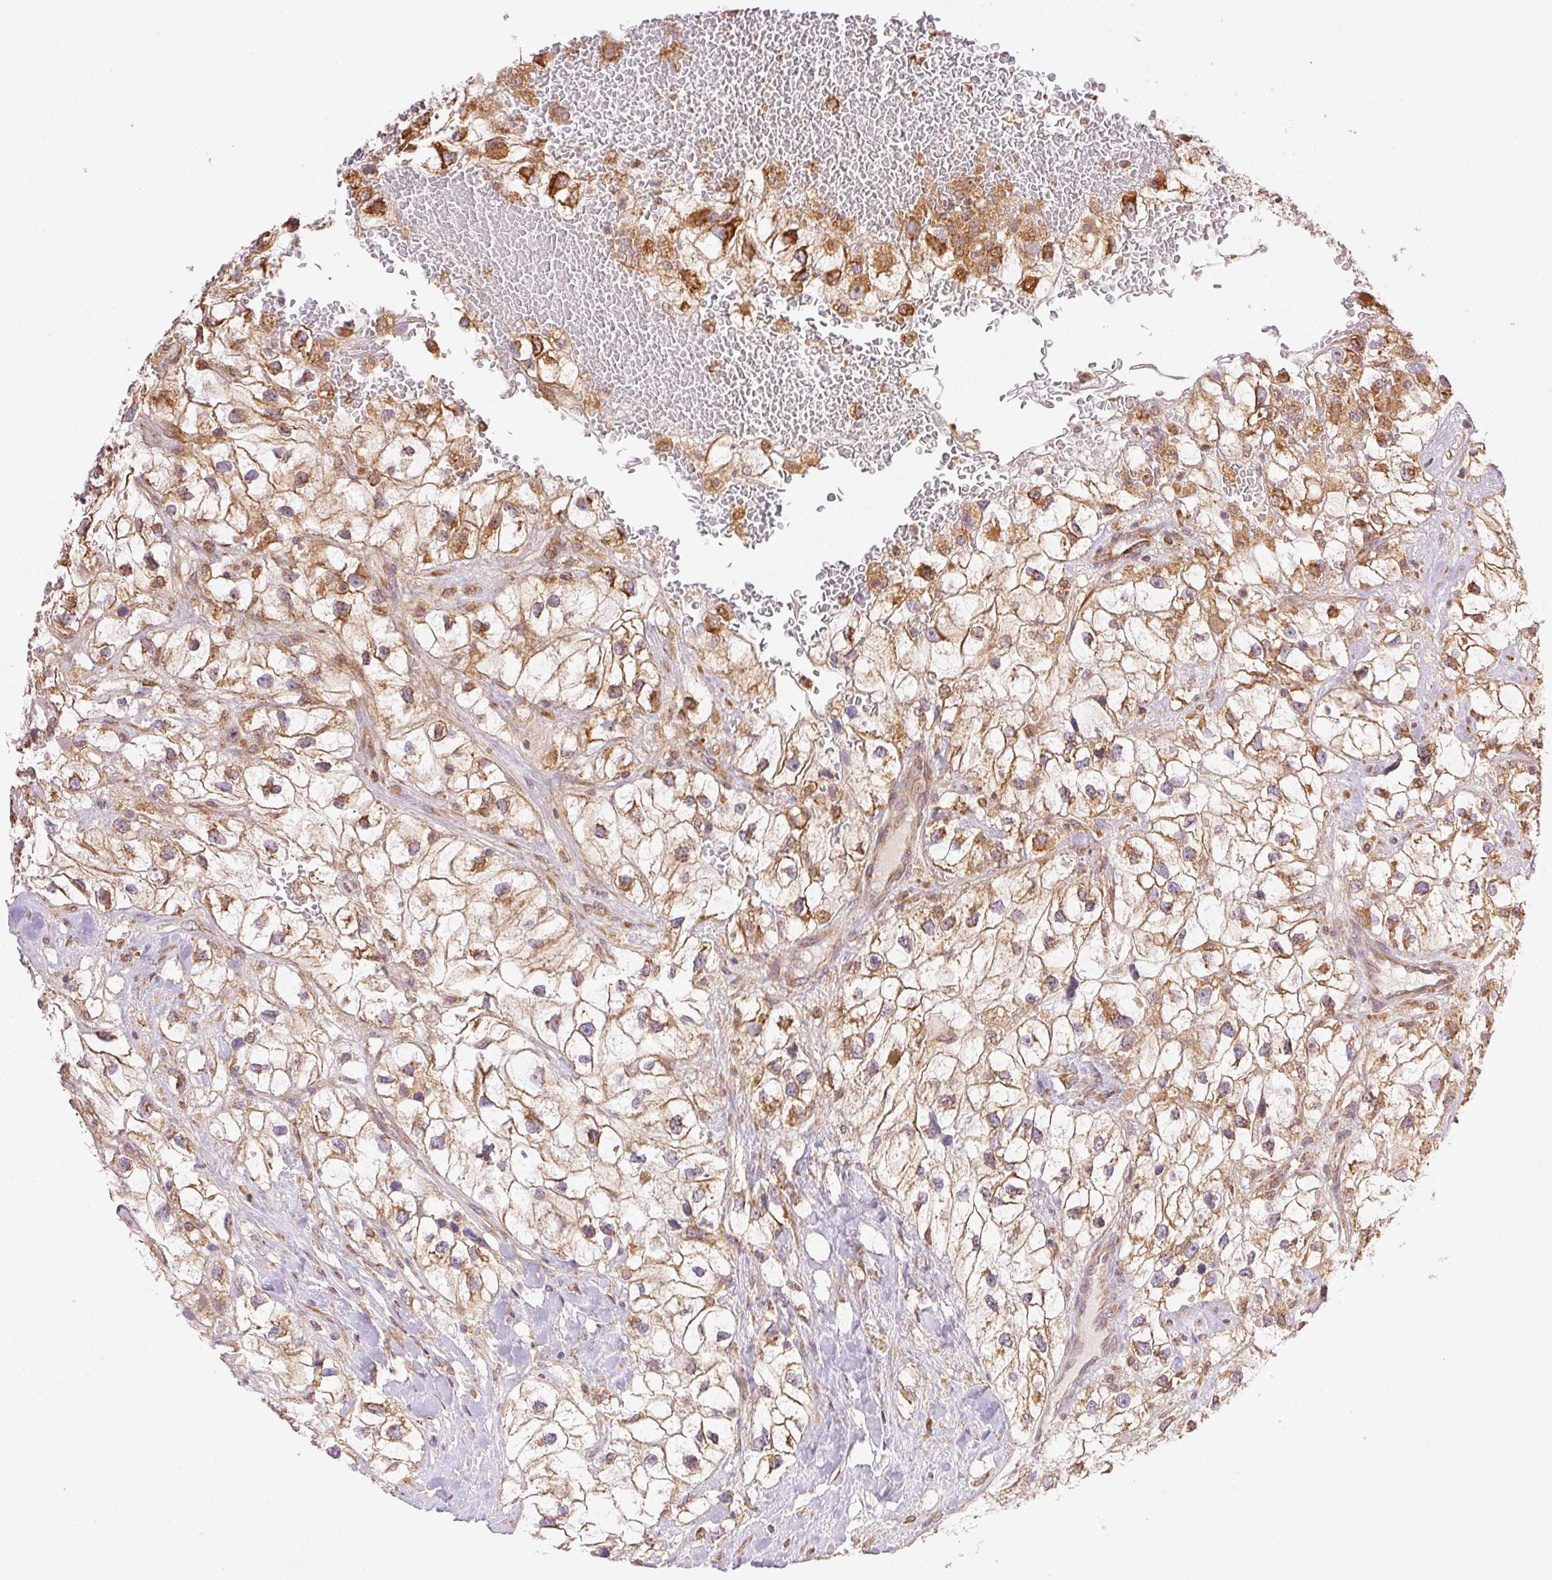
{"staining": {"intensity": "moderate", "quantity": ">75%", "location": "cytoplasmic/membranous"}, "tissue": "renal cancer", "cell_type": "Tumor cells", "image_type": "cancer", "snomed": [{"axis": "morphology", "description": "Adenocarcinoma, NOS"}, {"axis": "topography", "description": "Kidney"}], "caption": "Immunohistochemical staining of human renal cancer (adenocarcinoma) displays medium levels of moderate cytoplasmic/membranous expression in about >75% of tumor cells.", "gene": "ENTREP1", "patient": {"sex": "male", "age": 59}}